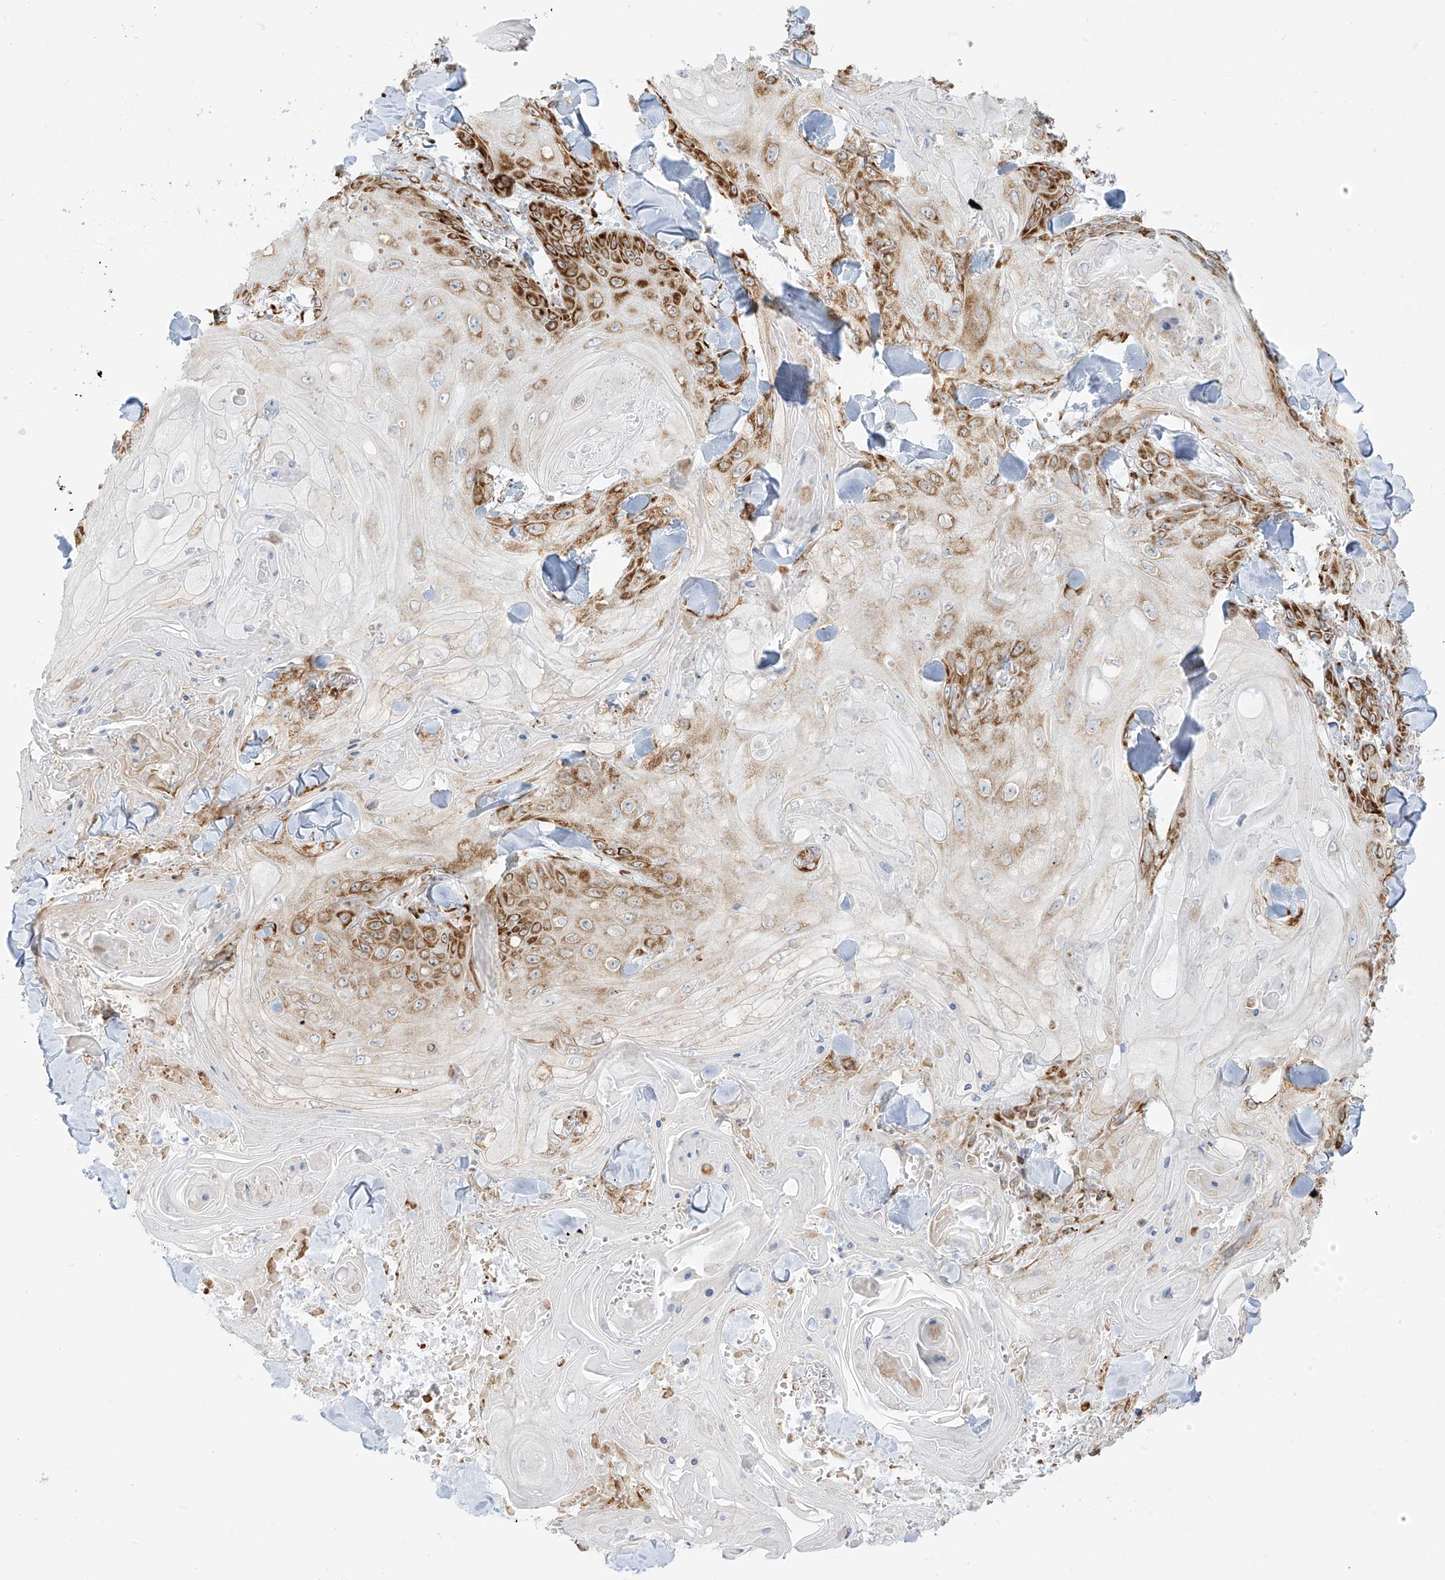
{"staining": {"intensity": "moderate", "quantity": "<25%", "location": "cytoplasmic/membranous"}, "tissue": "skin cancer", "cell_type": "Tumor cells", "image_type": "cancer", "snomed": [{"axis": "morphology", "description": "Squamous cell carcinoma, NOS"}, {"axis": "topography", "description": "Skin"}], "caption": "Immunohistochemistry (IHC) staining of skin cancer (squamous cell carcinoma), which shows low levels of moderate cytoplasmic/membranous expression in approximately <25% of tumor cells indicating moderate cytoplasmic/membranous protein staining. The staining was performed using DAB (3,3'-diaminobenzidine) (brown) for protein detection and nuclei were counterstained in hematoxylin (blue).", "gene": "LRRC59", "patient": {"sex": "male", "age": 74}}